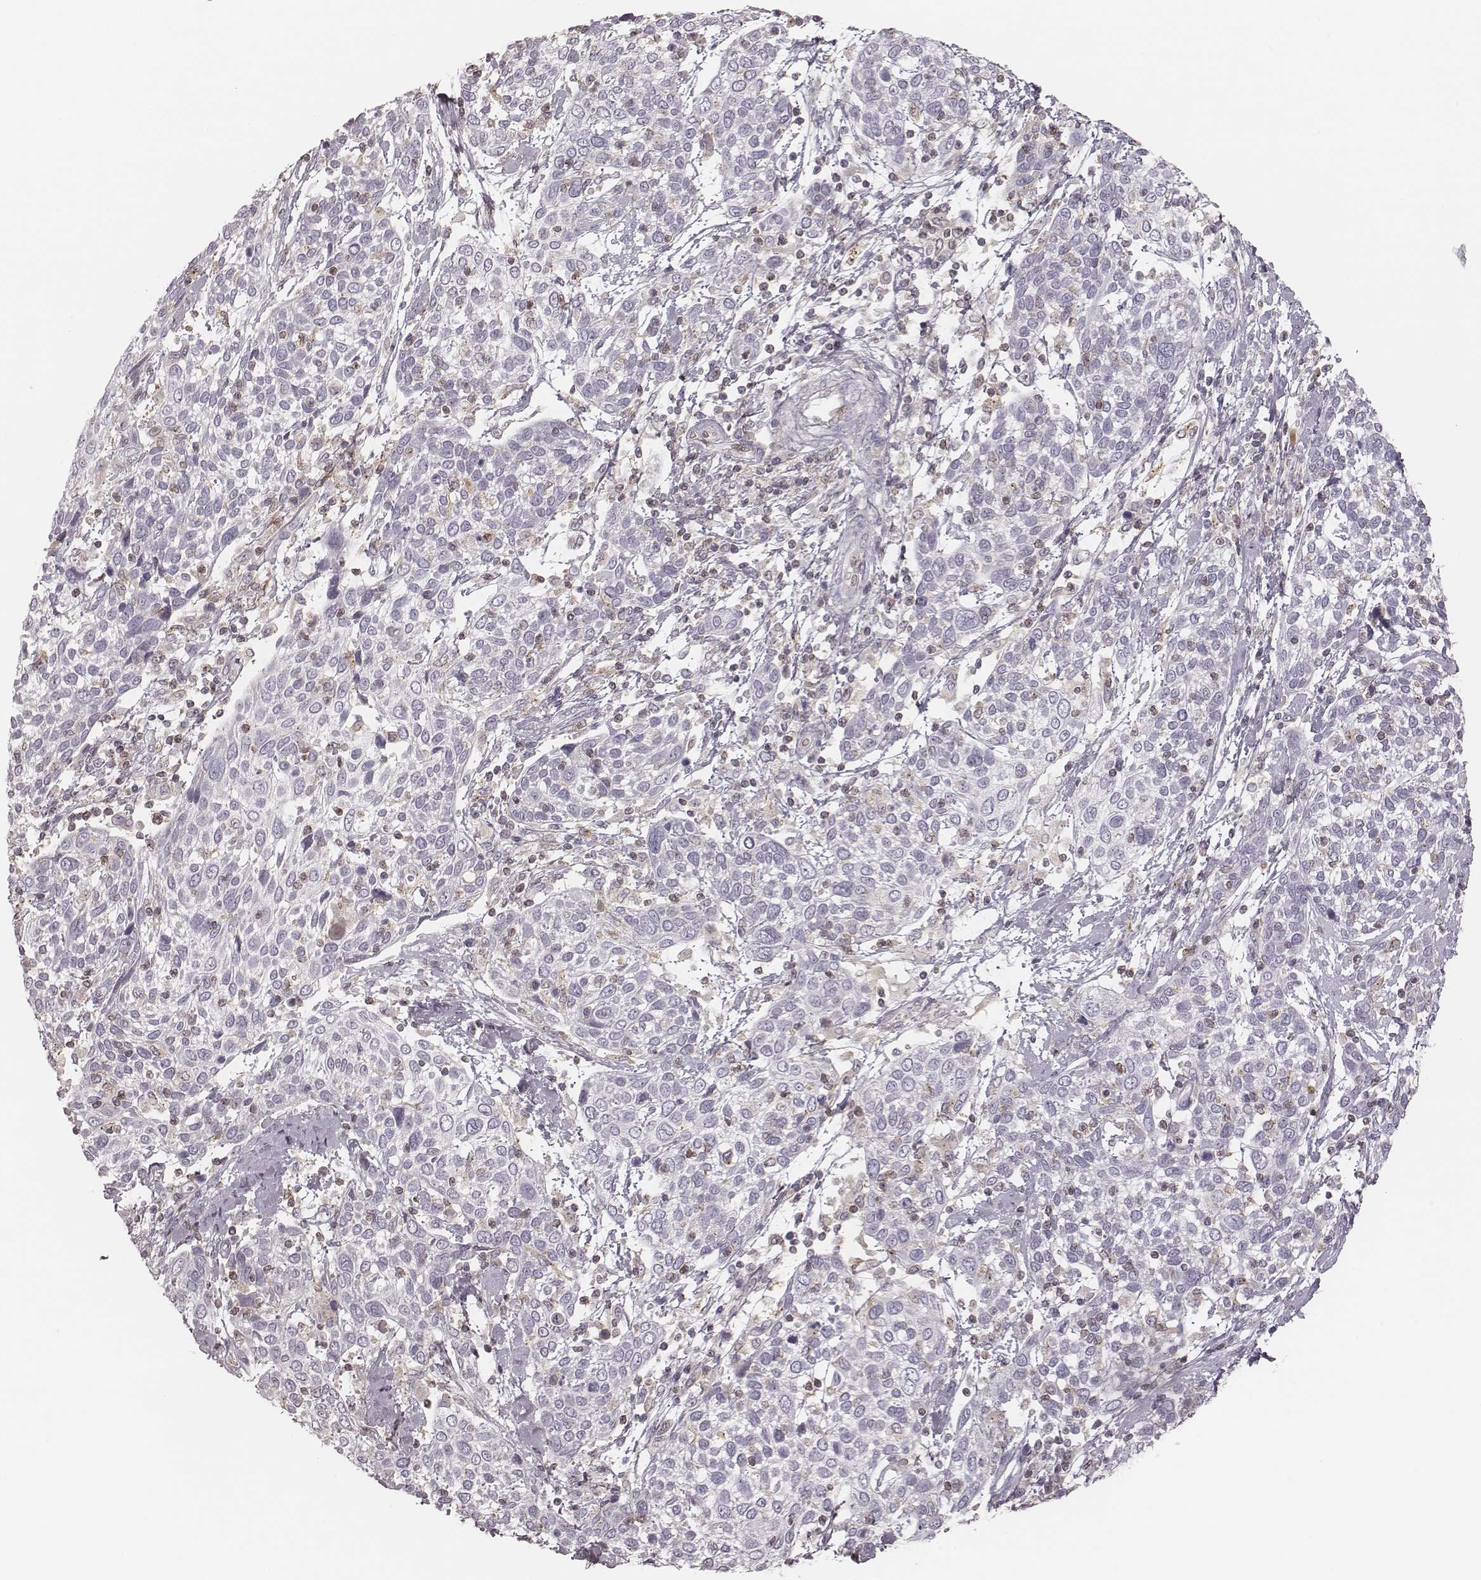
{"staining": {"intensity": "negative", "quantity": "none", "location": "none"}, "tissue": "cervical cancer", "cell_type": "Tumor cells", "image_type": "cancer", "snomed": [{"axis": "morphology", "description": "Squamous cell carcinoma, NOS"}, {"axis": "topography", "description": "Cervix"}], "caption": "IHC of cervical cancer (squamous cell carcinoma) shows no expression in tumor cells.", "gene": "MSX1", "patient": {"sex": "female", "age": 61}}